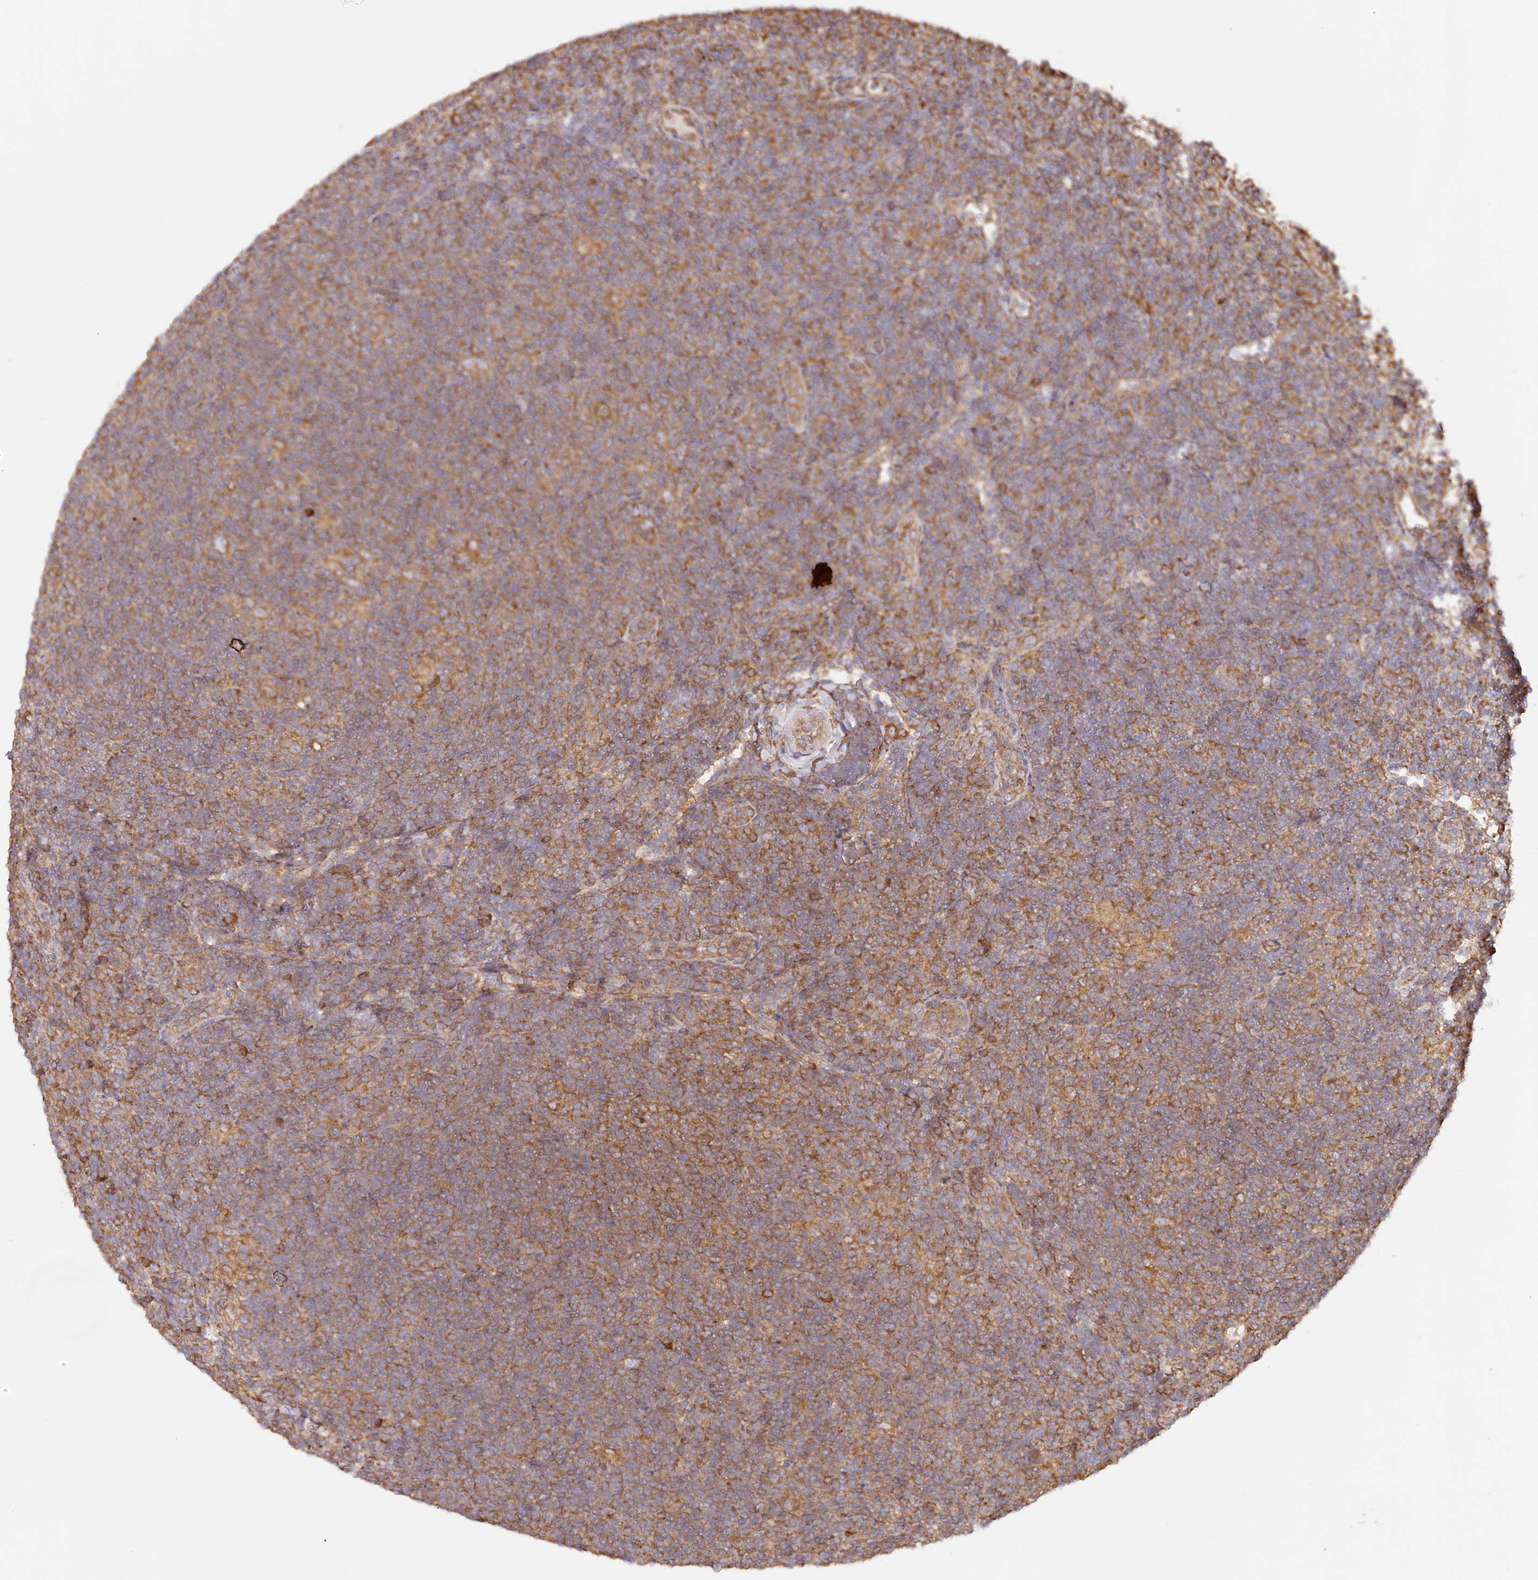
{"staining": {"intensity": "moderate", "quantity": ">75%", "location": "cytoplasmic/membranous"}, "tissue": "lymphoma", "cell_type": "Tumor cells", "image_type": "cancer", "snomed": [{"axis": "morphology", "description": "Hodgkin's disease, NOS"}, {"axis": "topography", "description": "Lymph node"}], "caption": "Tumor cells display medium levels of moderate cytoplasmic/membranous expression in approximately >75% of cells in Hodgkin's disease. (IHC, brightfield microscopy, high magnification).", "gene": "ACAP2", "patient": {"sex": "female", "age": 57}}